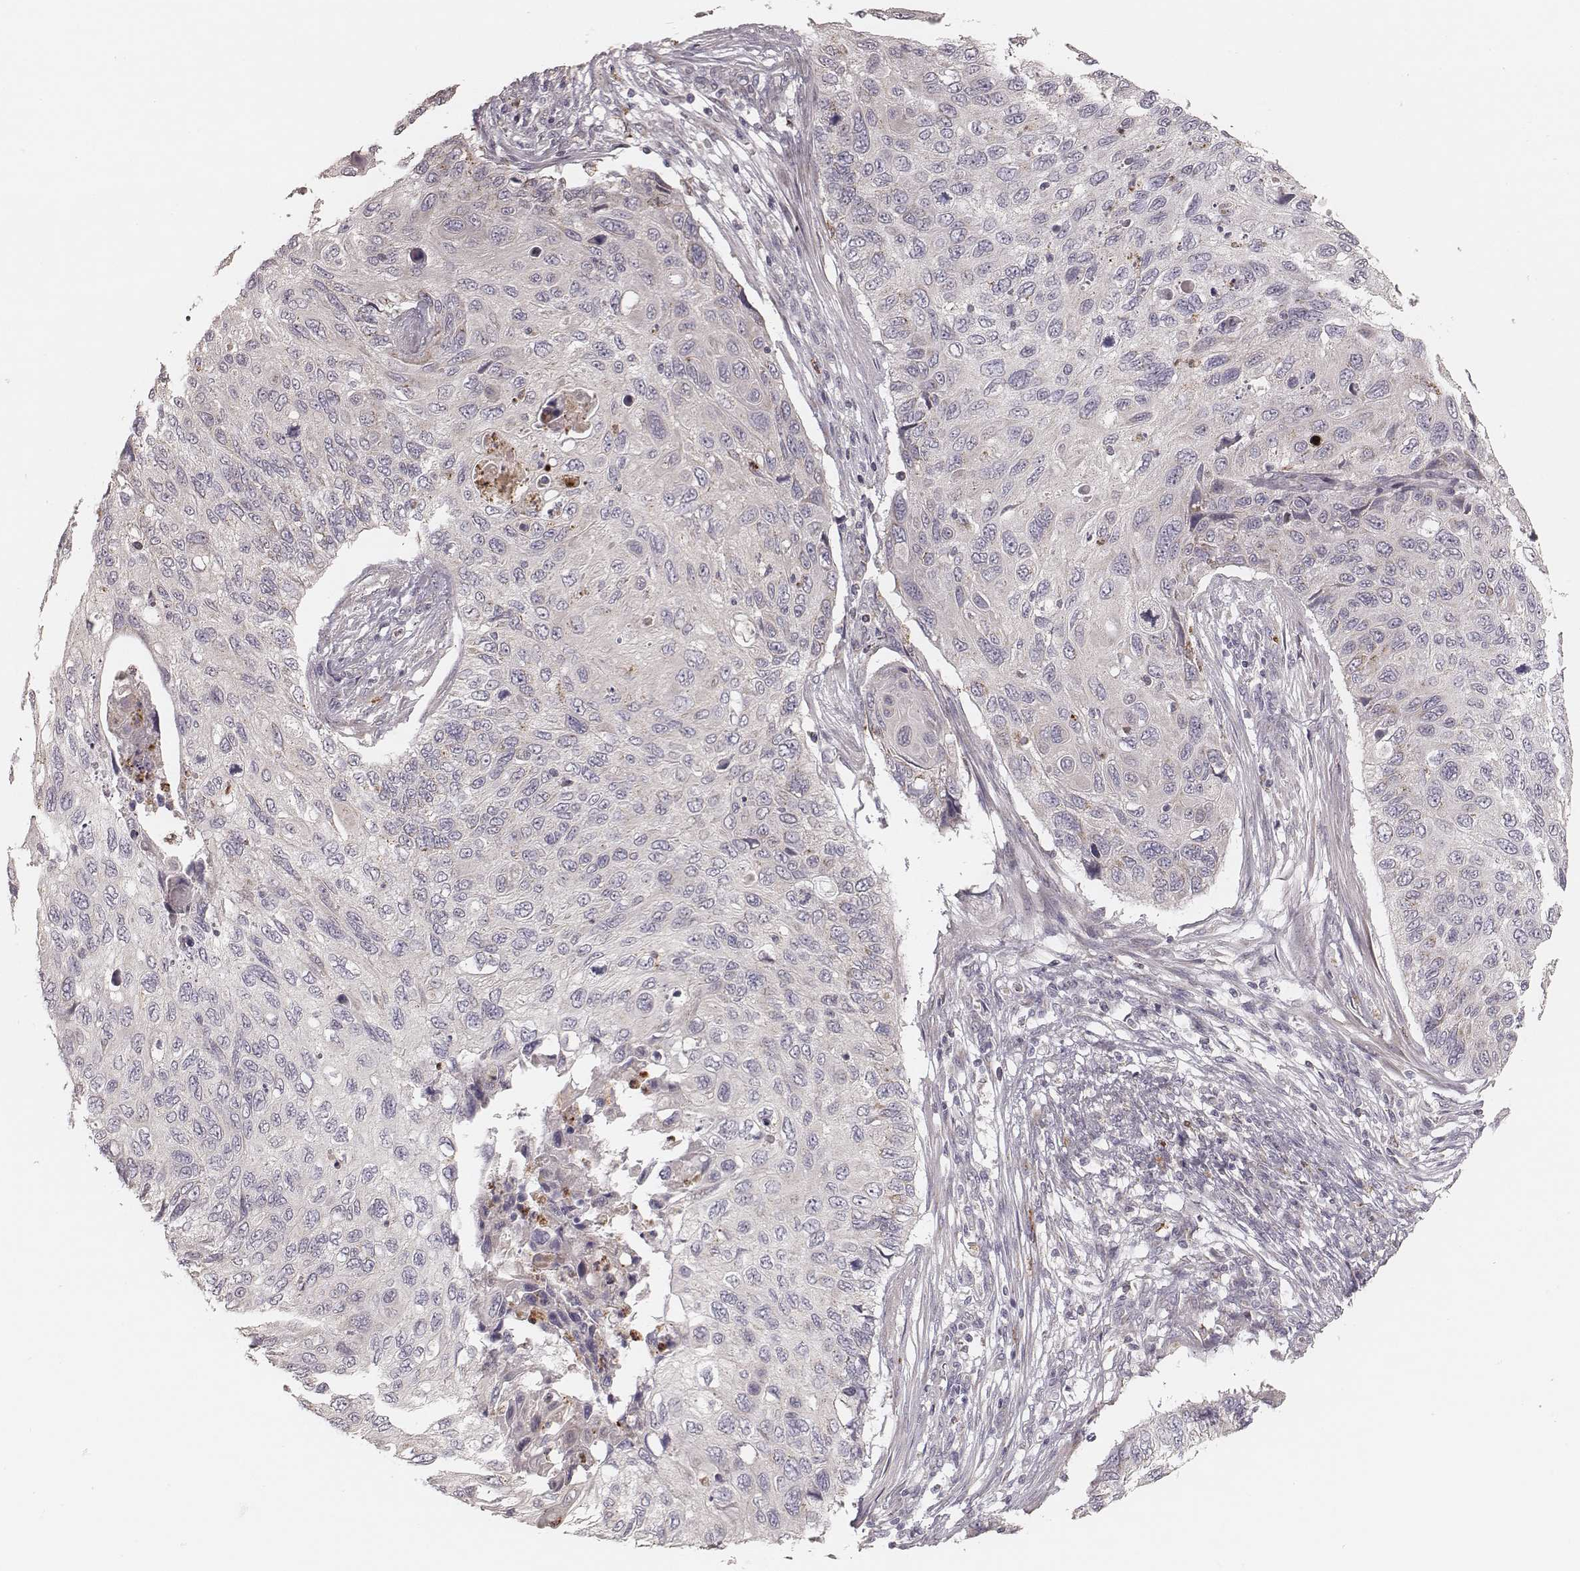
{"staining": {"intensity": "negative", "quantity": "none", "location": "none"}, "tissue": "cervical cancer", "cell_type": "Tumor cells", "image_type": "cancer", "snomed": [{"axis": "morphology", "description": "Squamous cell carcinoma, NOS"}, {"axis": "topography", "description": "Cervix"}], "caption": "Tumor cells show no significant staining in cervical squamous cell carcinoma.", "gene": "ABCA7", "patient": {"sex": "female", "age": 70}}